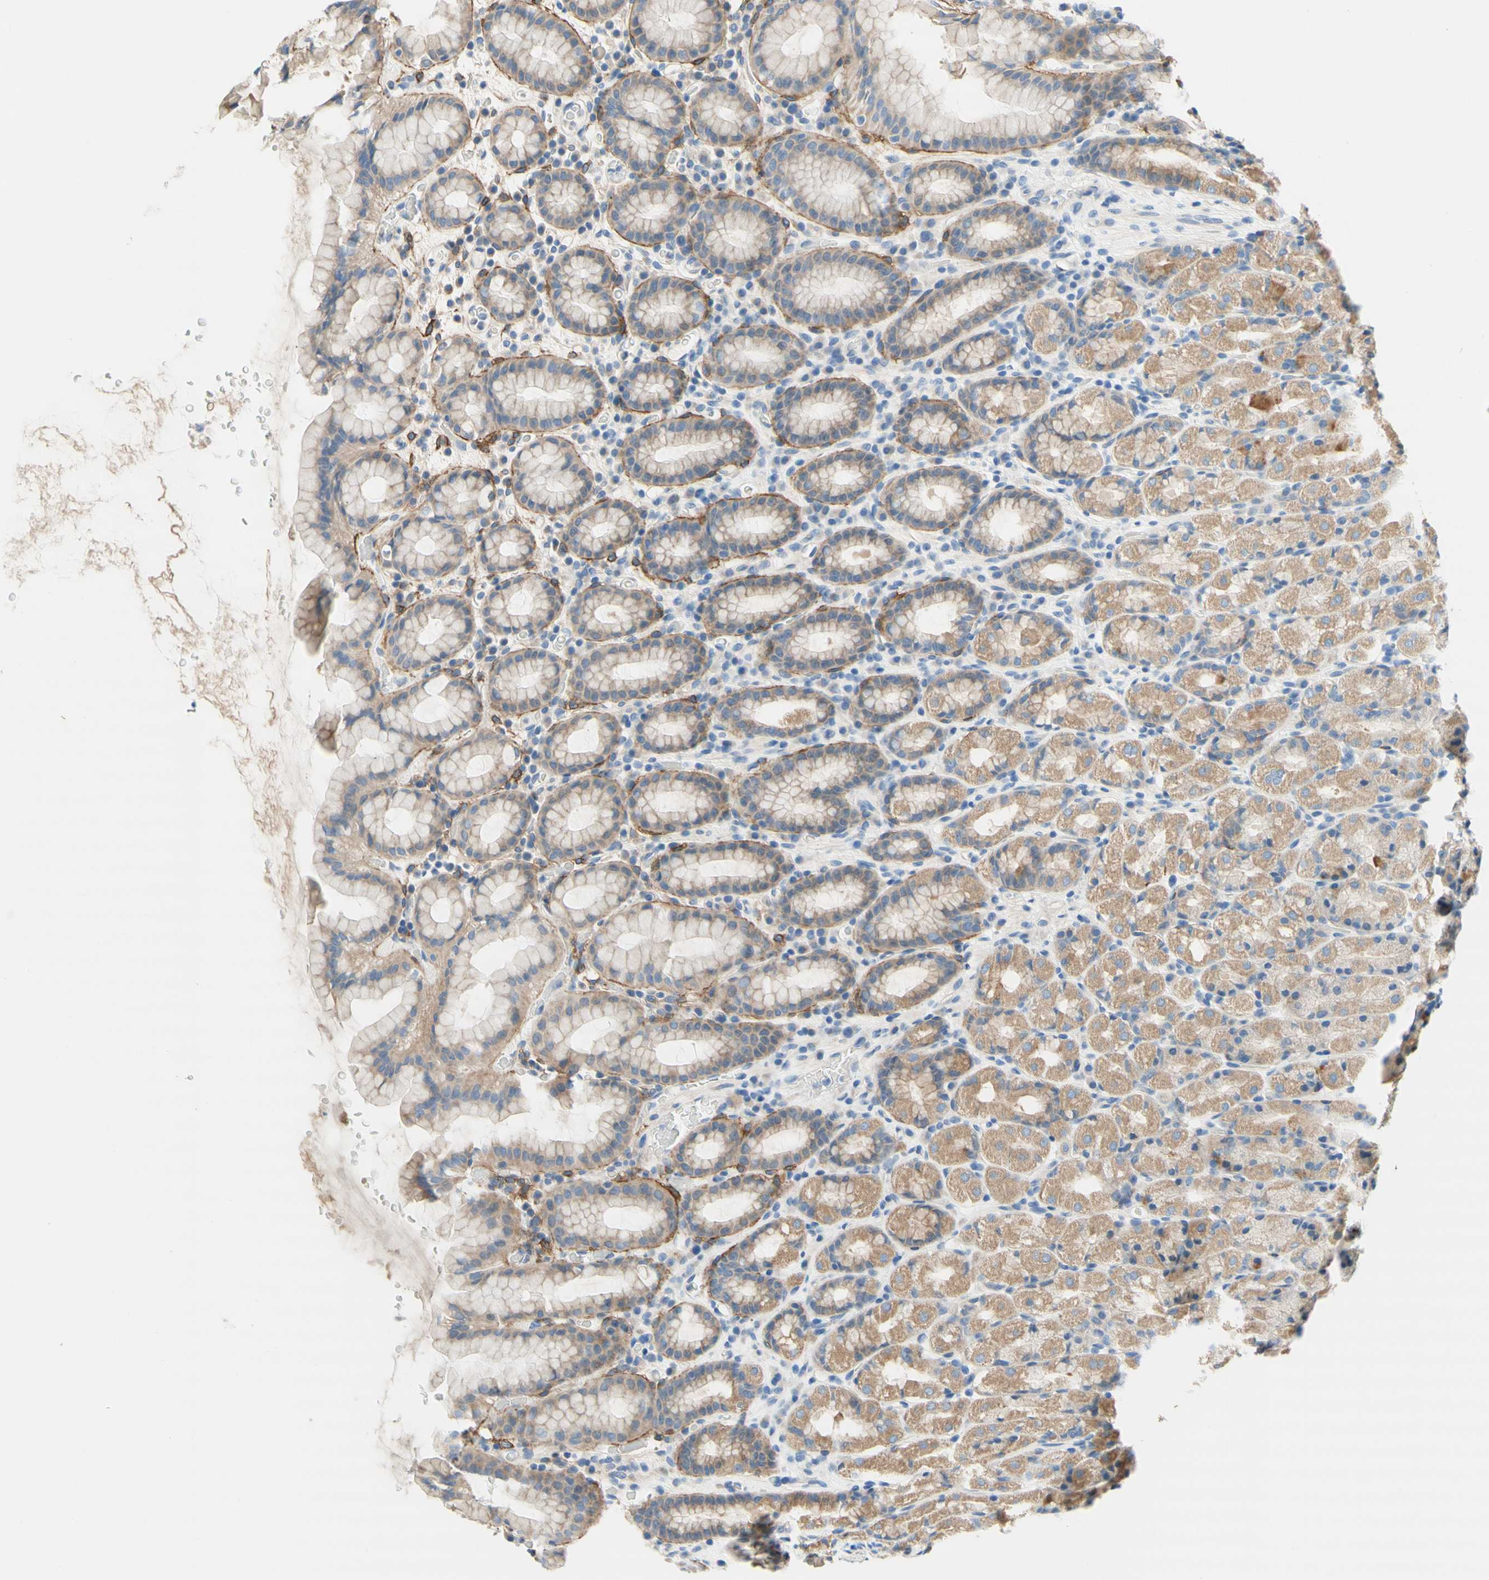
{"staining": {"intensity": "moderate", "quantity": "25%-75%", "location": "cytoplasmic/membranous"}, "tissue": "stomach", "cell_type": "Glandular cells", "image_type": "normal", "snomed": [{"axis": "morphology", "description": "Normal tissue, NOS"}, {"axis": "topography", "description": "Stomach, upper"}], "caption": "This micrograph shows IHC staining of benign stomach, with medium moderate cytoplasmic/membranous positivity in approximately 25%-75% of glandular cells.", "gene": "F3", "patient": {"sex": "male", "age": 68}}